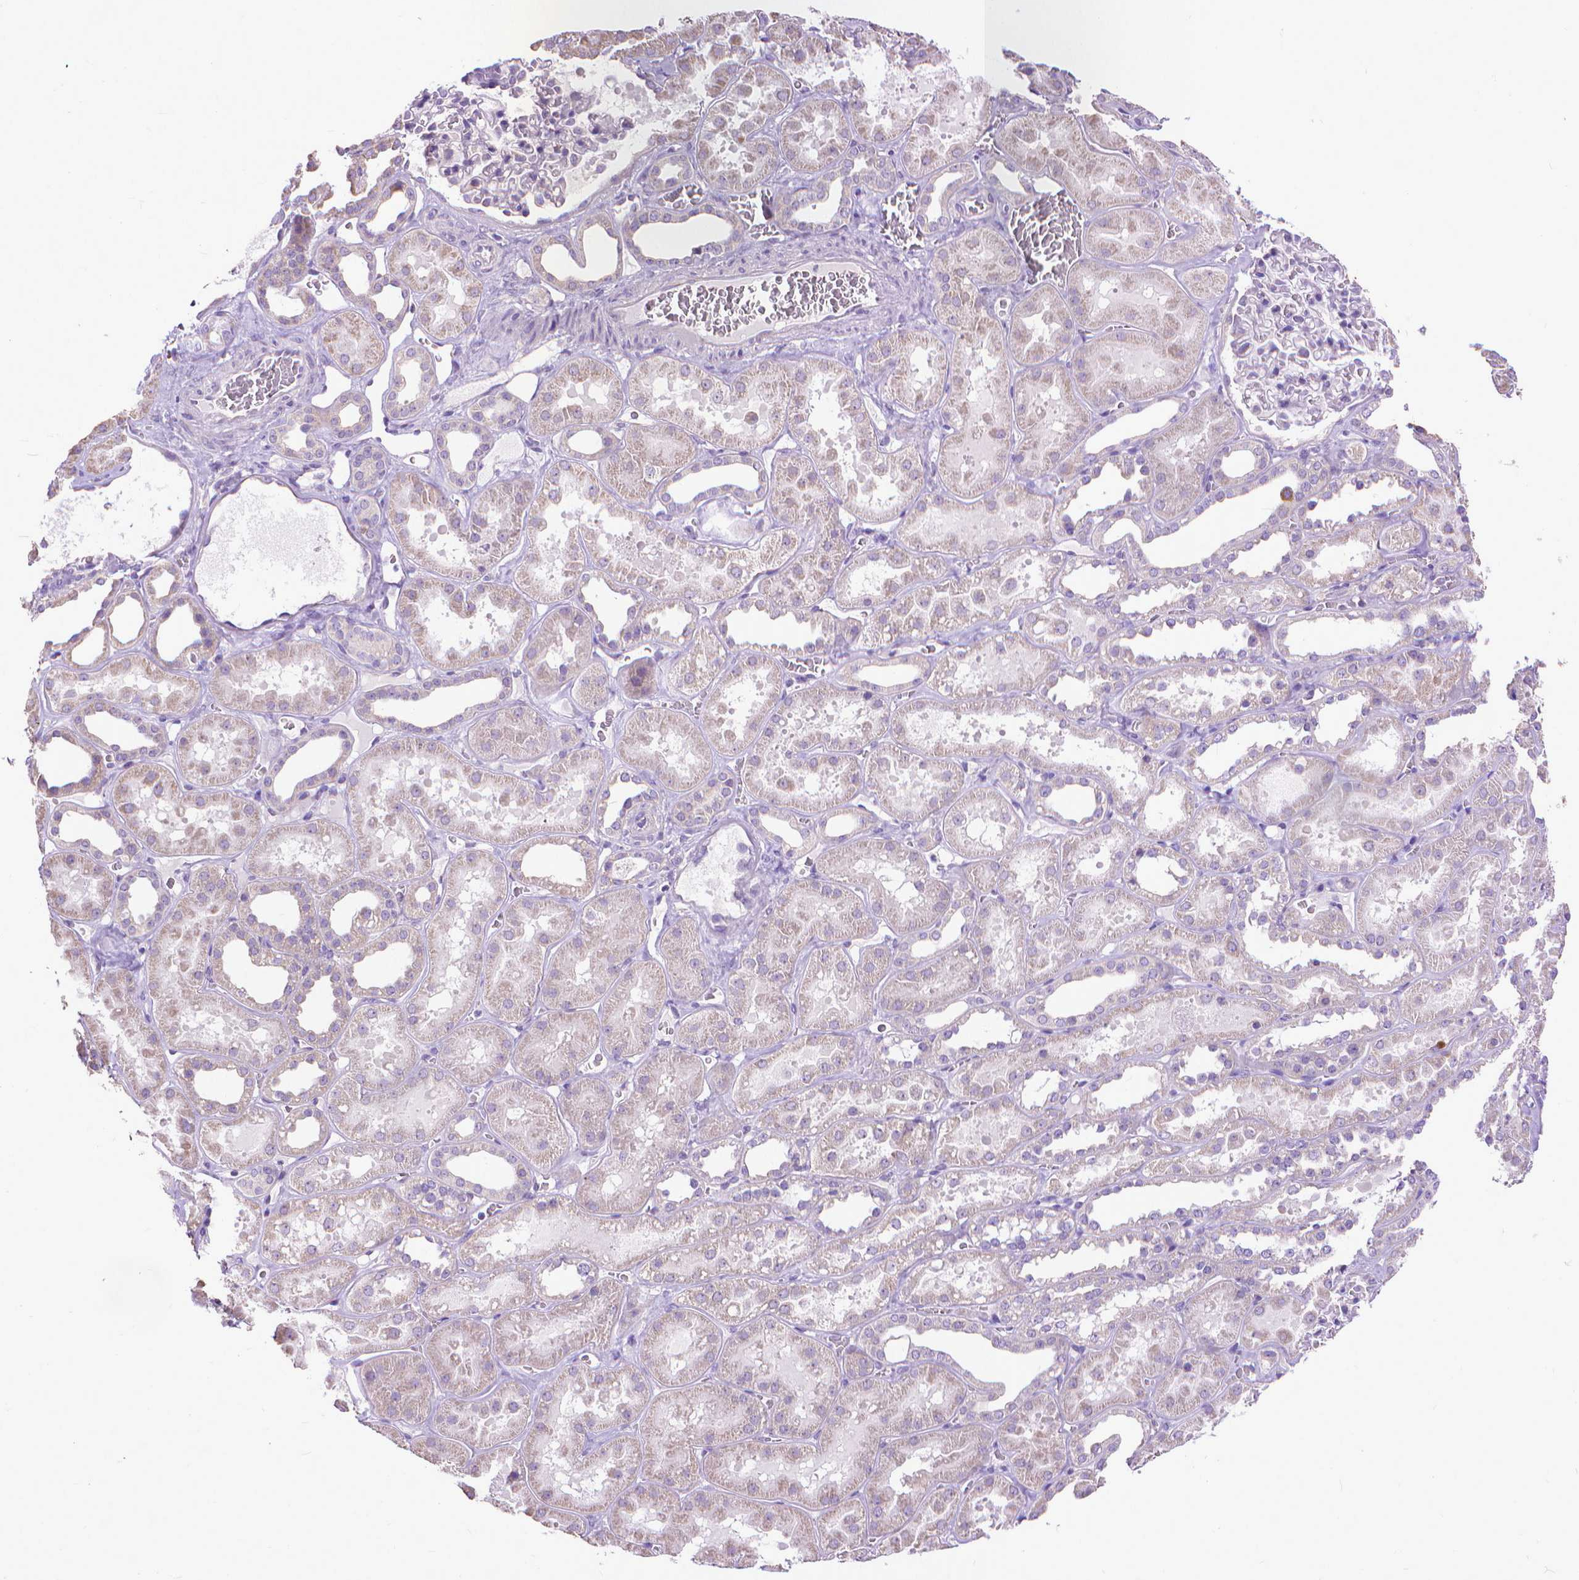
{"staining": {"intensity": "negative", "quantity": "none", "location": "none"}, "tissue": "kidney", "cell_type": "Cells in glomeruli", "image_type": "normal", "snomed": [{"axis": "morphology", "description": "Normal tissue, NOS"}, {"axis": "topography", "description": "Kidney"}], "caption": "Cells in glomeruli show no significant positivity in unremarkable kidney.", "gene": "SYN1", "patient": {"sex": "female", "age": 41}}